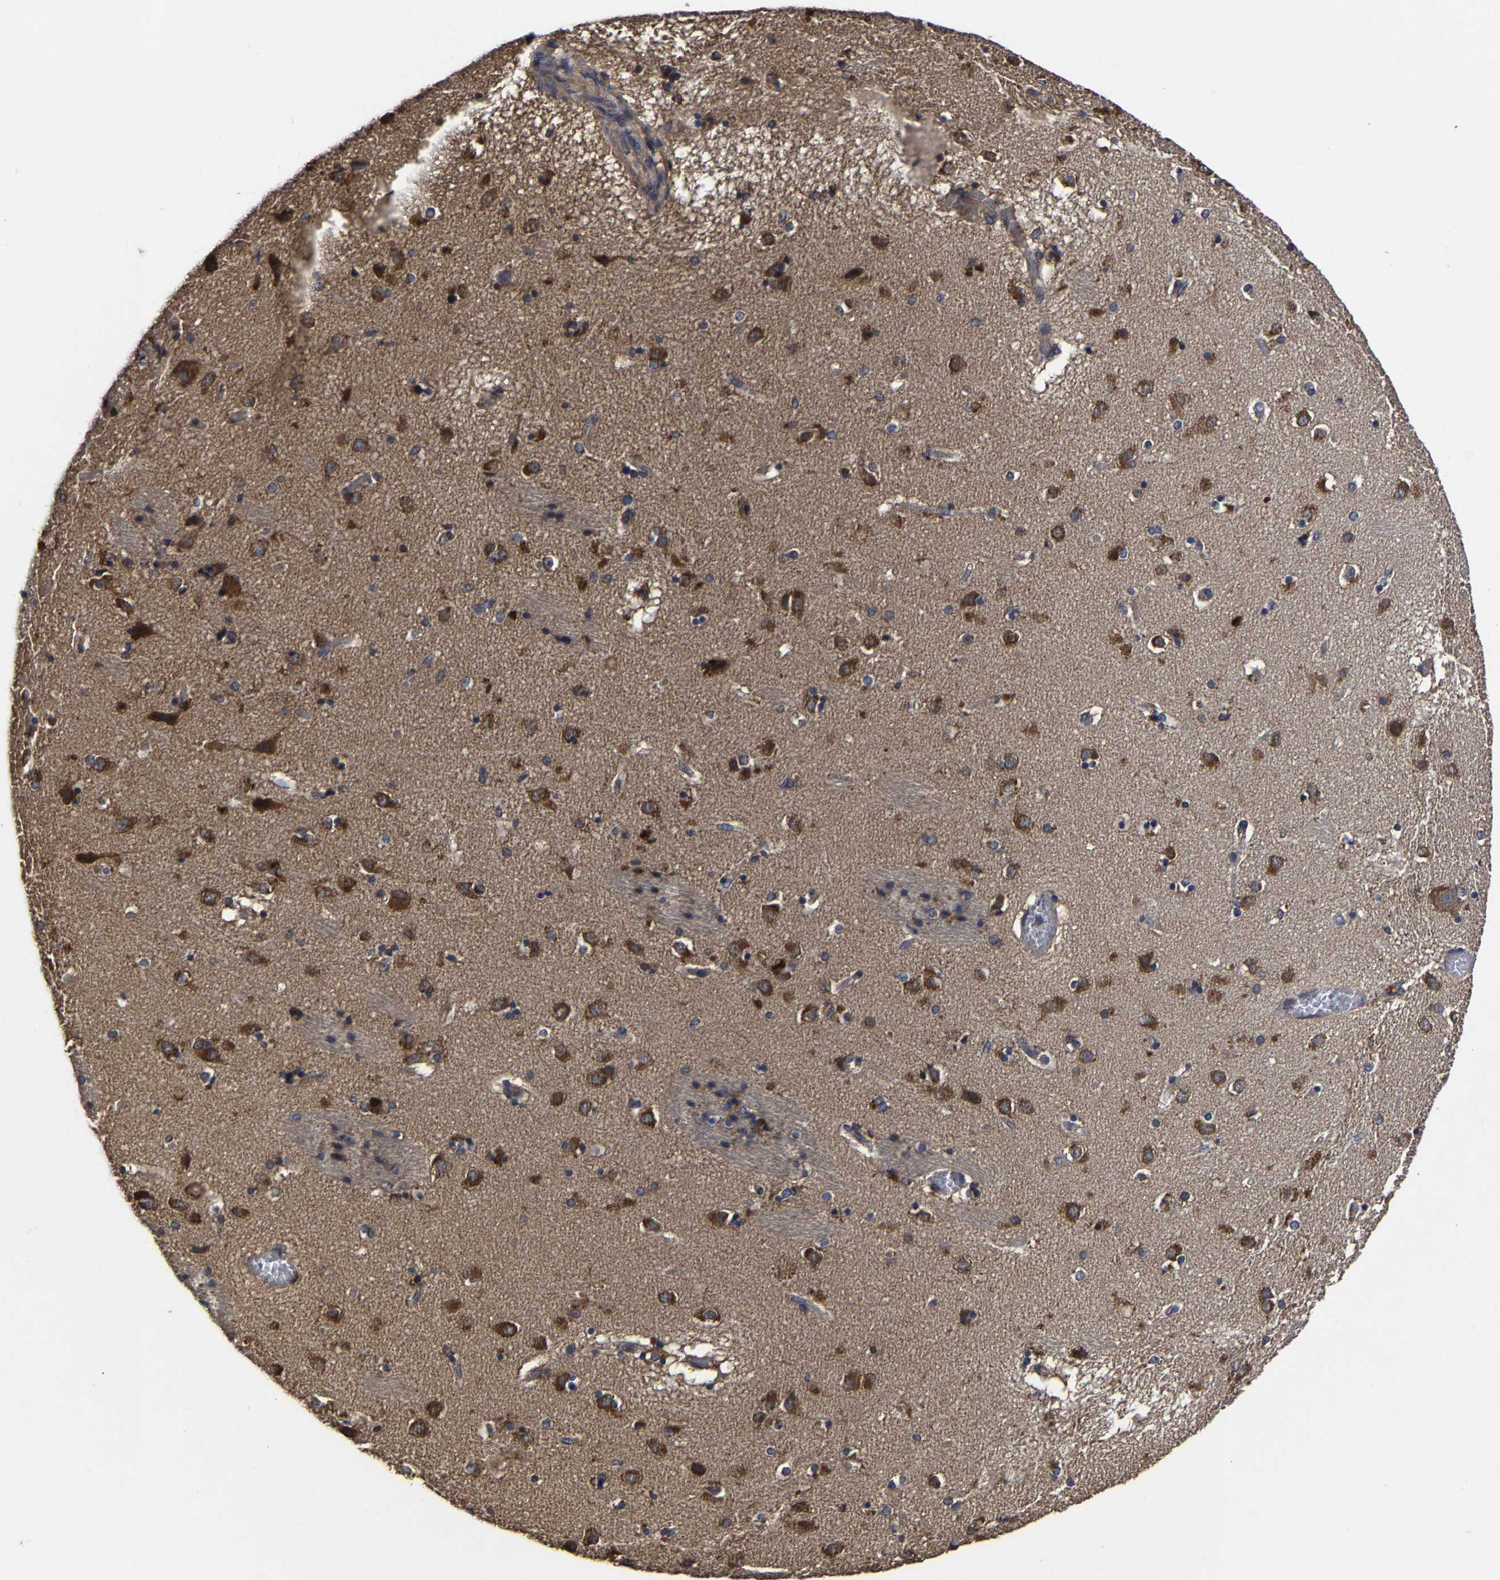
{"staining": {"intensity": "moderate", "quantity": "25%-75%", "location": "cytoplasmic/membranous"}, "tissue": "caudate", "cell_type": "Glial cells", "image_type": "normal", "snomed": [{"axis": "morphology", "description": "Normal tissue, NOS"}, {"axis": "topography", "description": "Lateral ventricle wall"}], "caption": "Protein staining of benign caudate shows moderate cytoplasmic/membranous expression in approximately 25%-75% of glial cells.", "gene": "ITCH", "patient": {"sex": "male", "age": 70}}